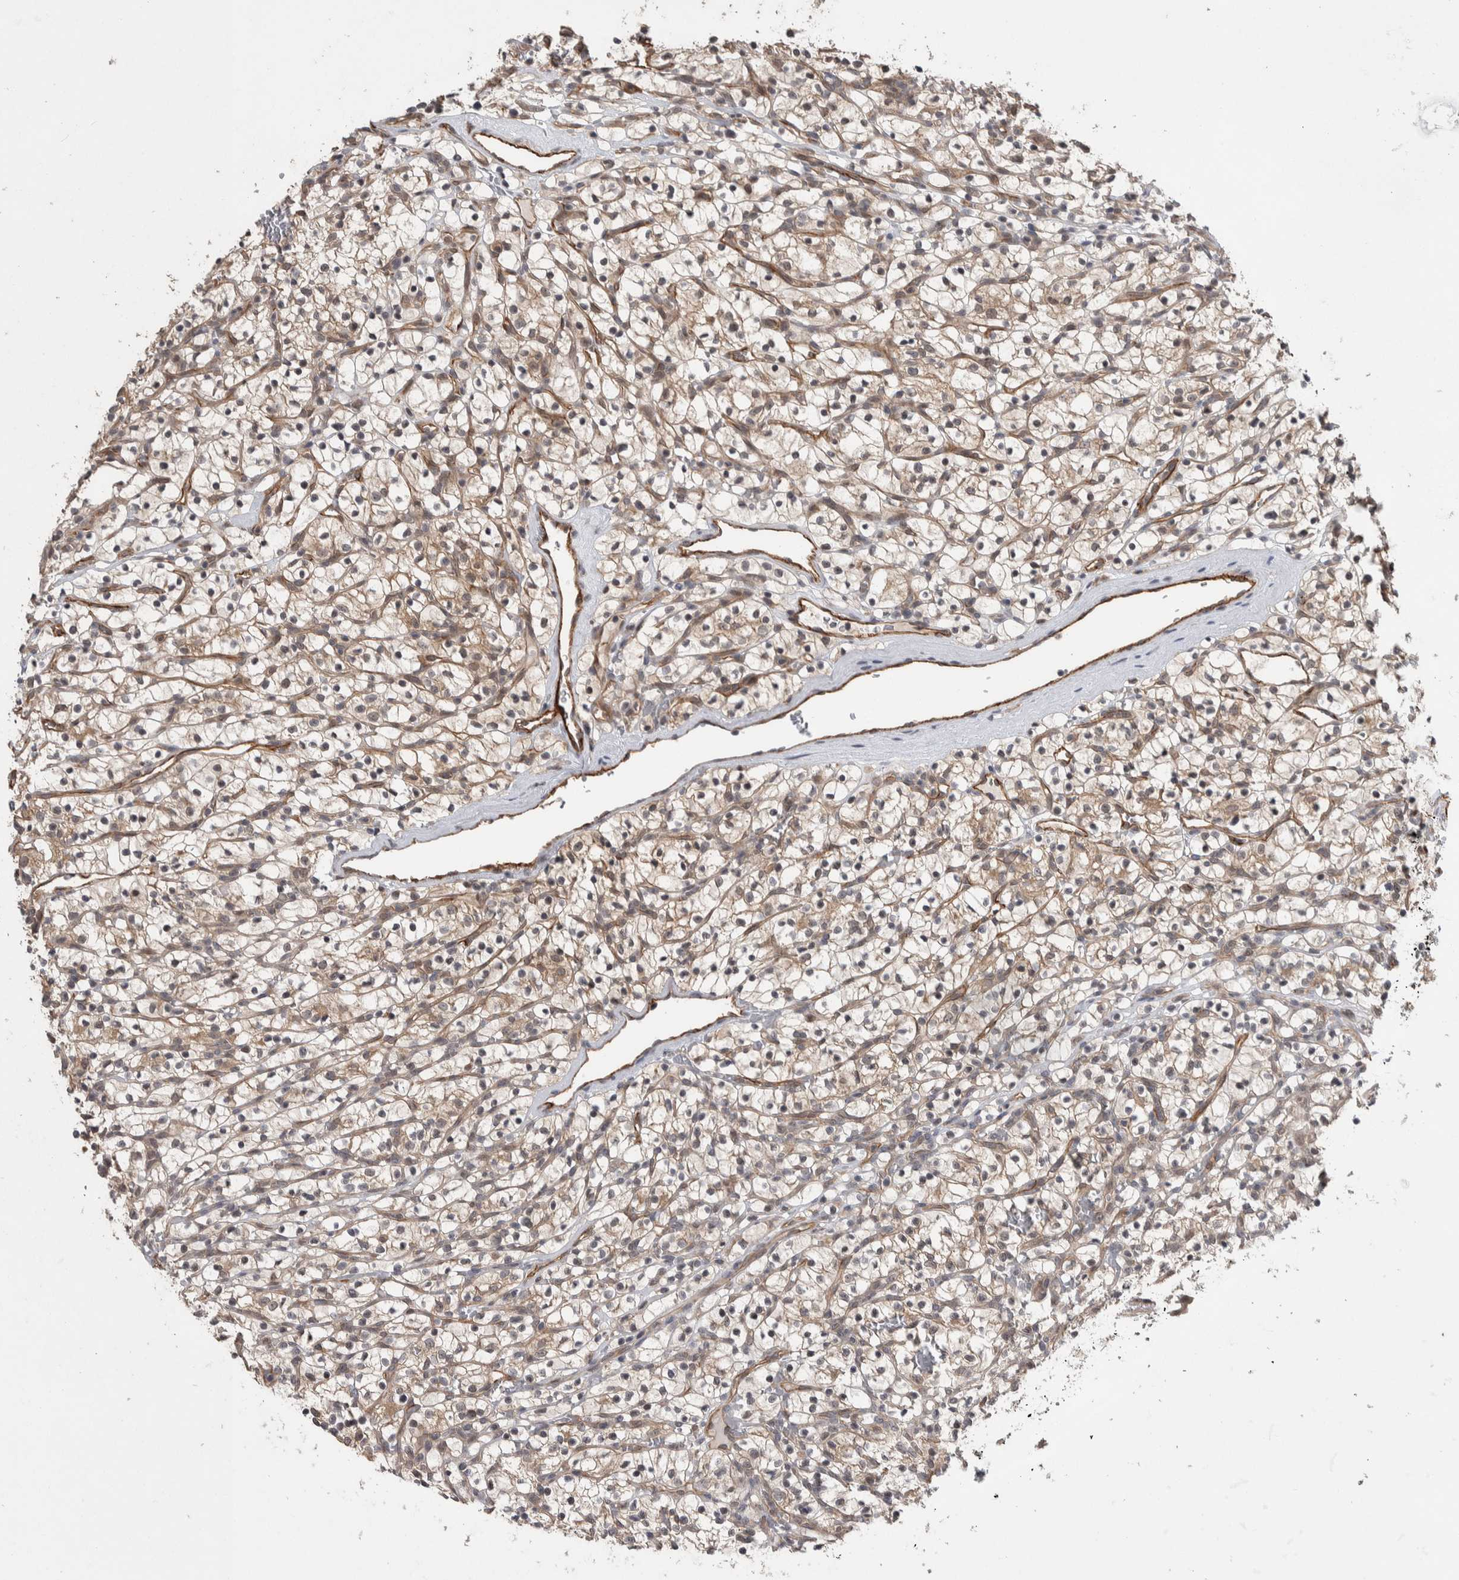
{"staining": {"intensity": "weak", "quantity": ">75%", "location": "cytoplasmic/membranous"}, "tissue": "renal cancer", "cell_type": "Tumor cells", "image_type": "cancer", "snomed": [{"axis": "morphology", "description": "Adenocarcinoma, NOS"}, {"axis": "topography", "description": "Kidney"}], "caption": "Protein analysis of adenocarcinoma (renal) tissue exhibits weak cytoplasmic/membranous staining in about >75% of tumor cells.", "gene": "PRDM4", "patient": {"sex": "female", "age": 57}}